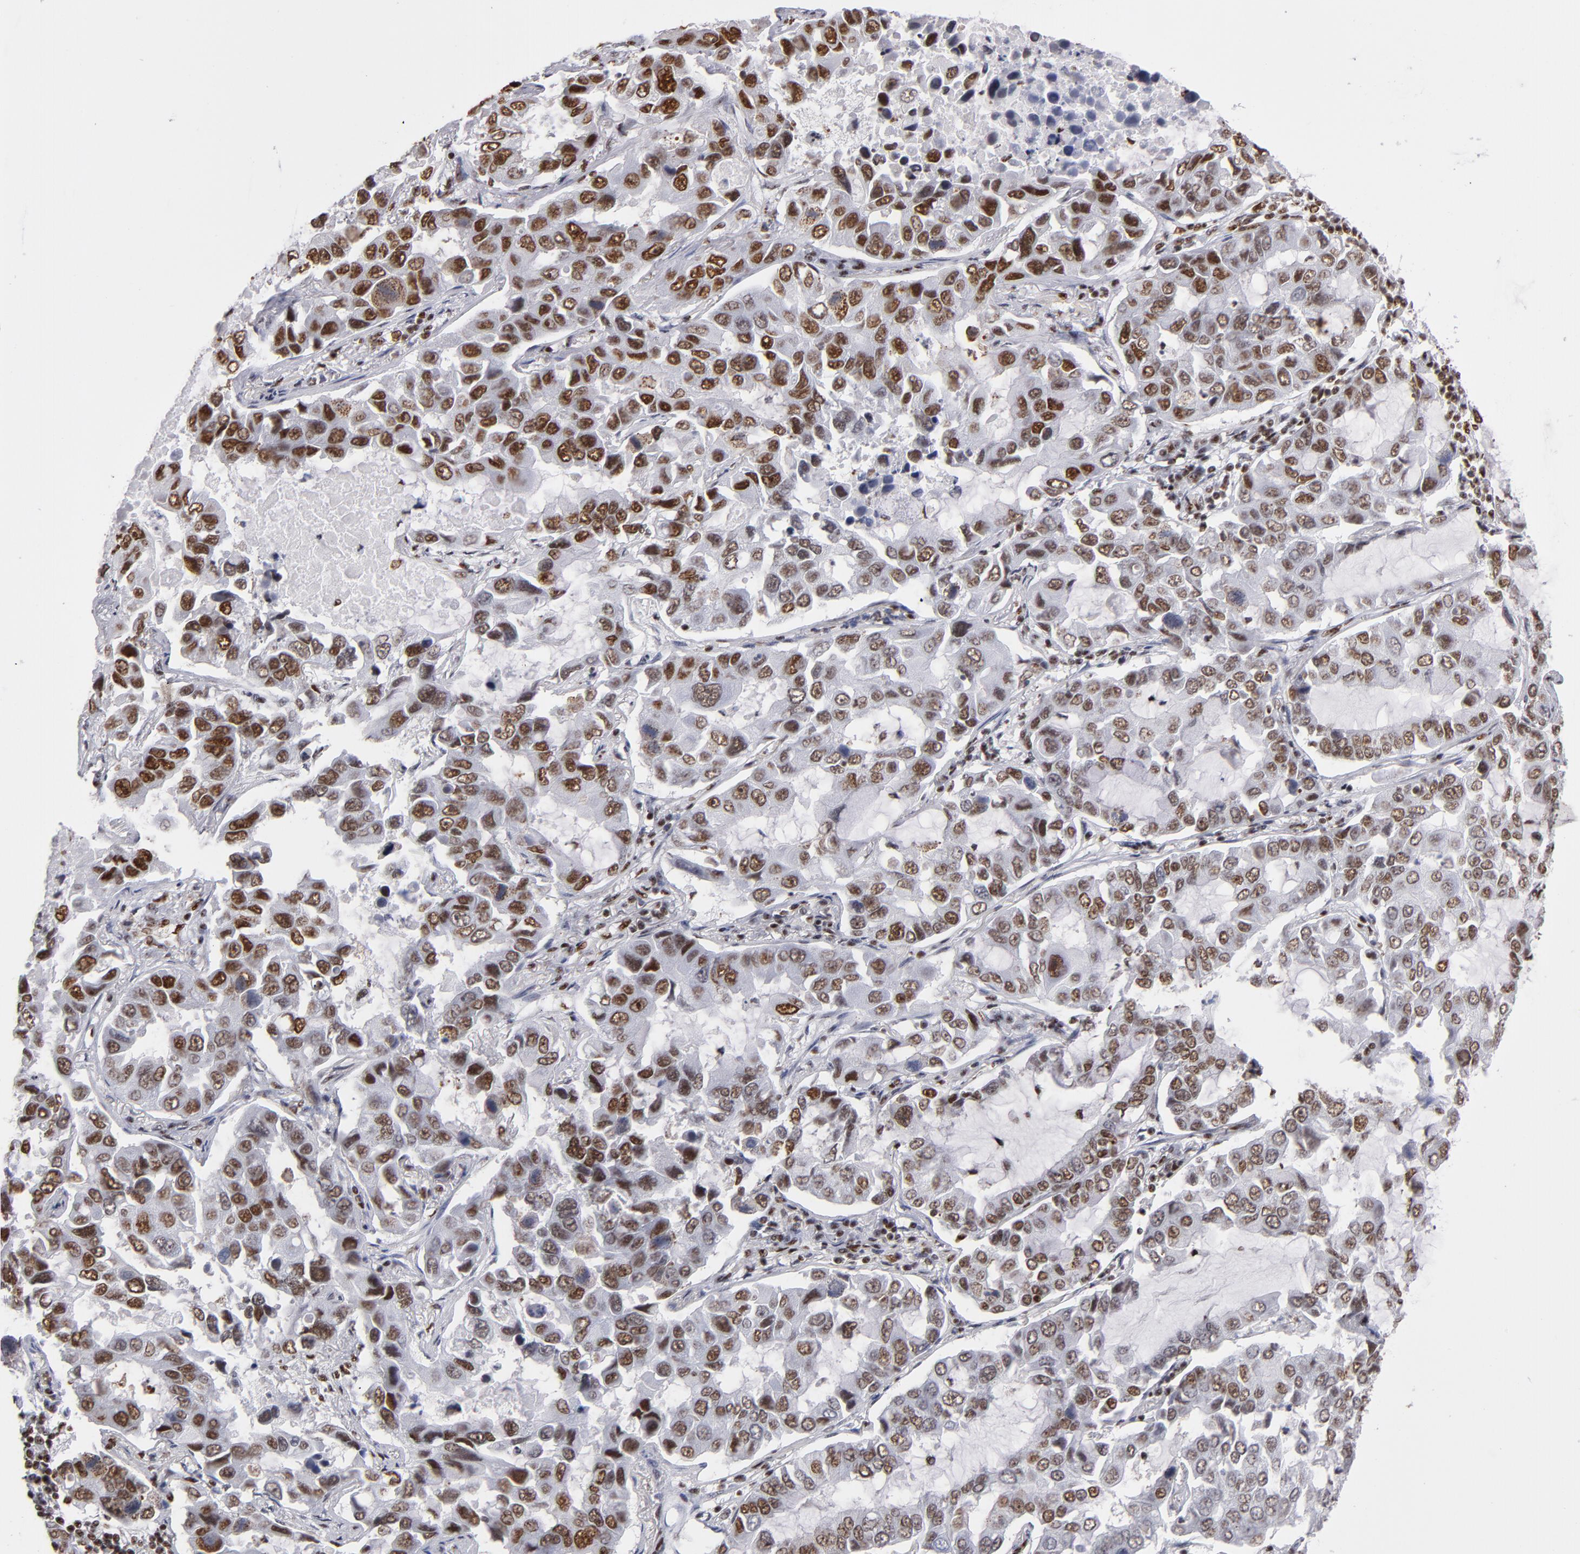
{"staining": {"intensity": "moderate", "quantity": "25%-75%", "location": "nuclear"}, "tissue": "lung cancer", "cell_type": "Tumor cells", "image_type": "cancer", "snomed": [{"axis": "morphology", "description": "Adenocarcinoma, NOS"}, {"axis": "topography", "description": "Lung"}], "caption": "Tumor cells exhibit medium levels of moderate nuclear expression in about 25%-75% of cells in human adenocarcinoma (lung).", "gene": "MRE11", "patient": {"sex": "male", "age": 64}}